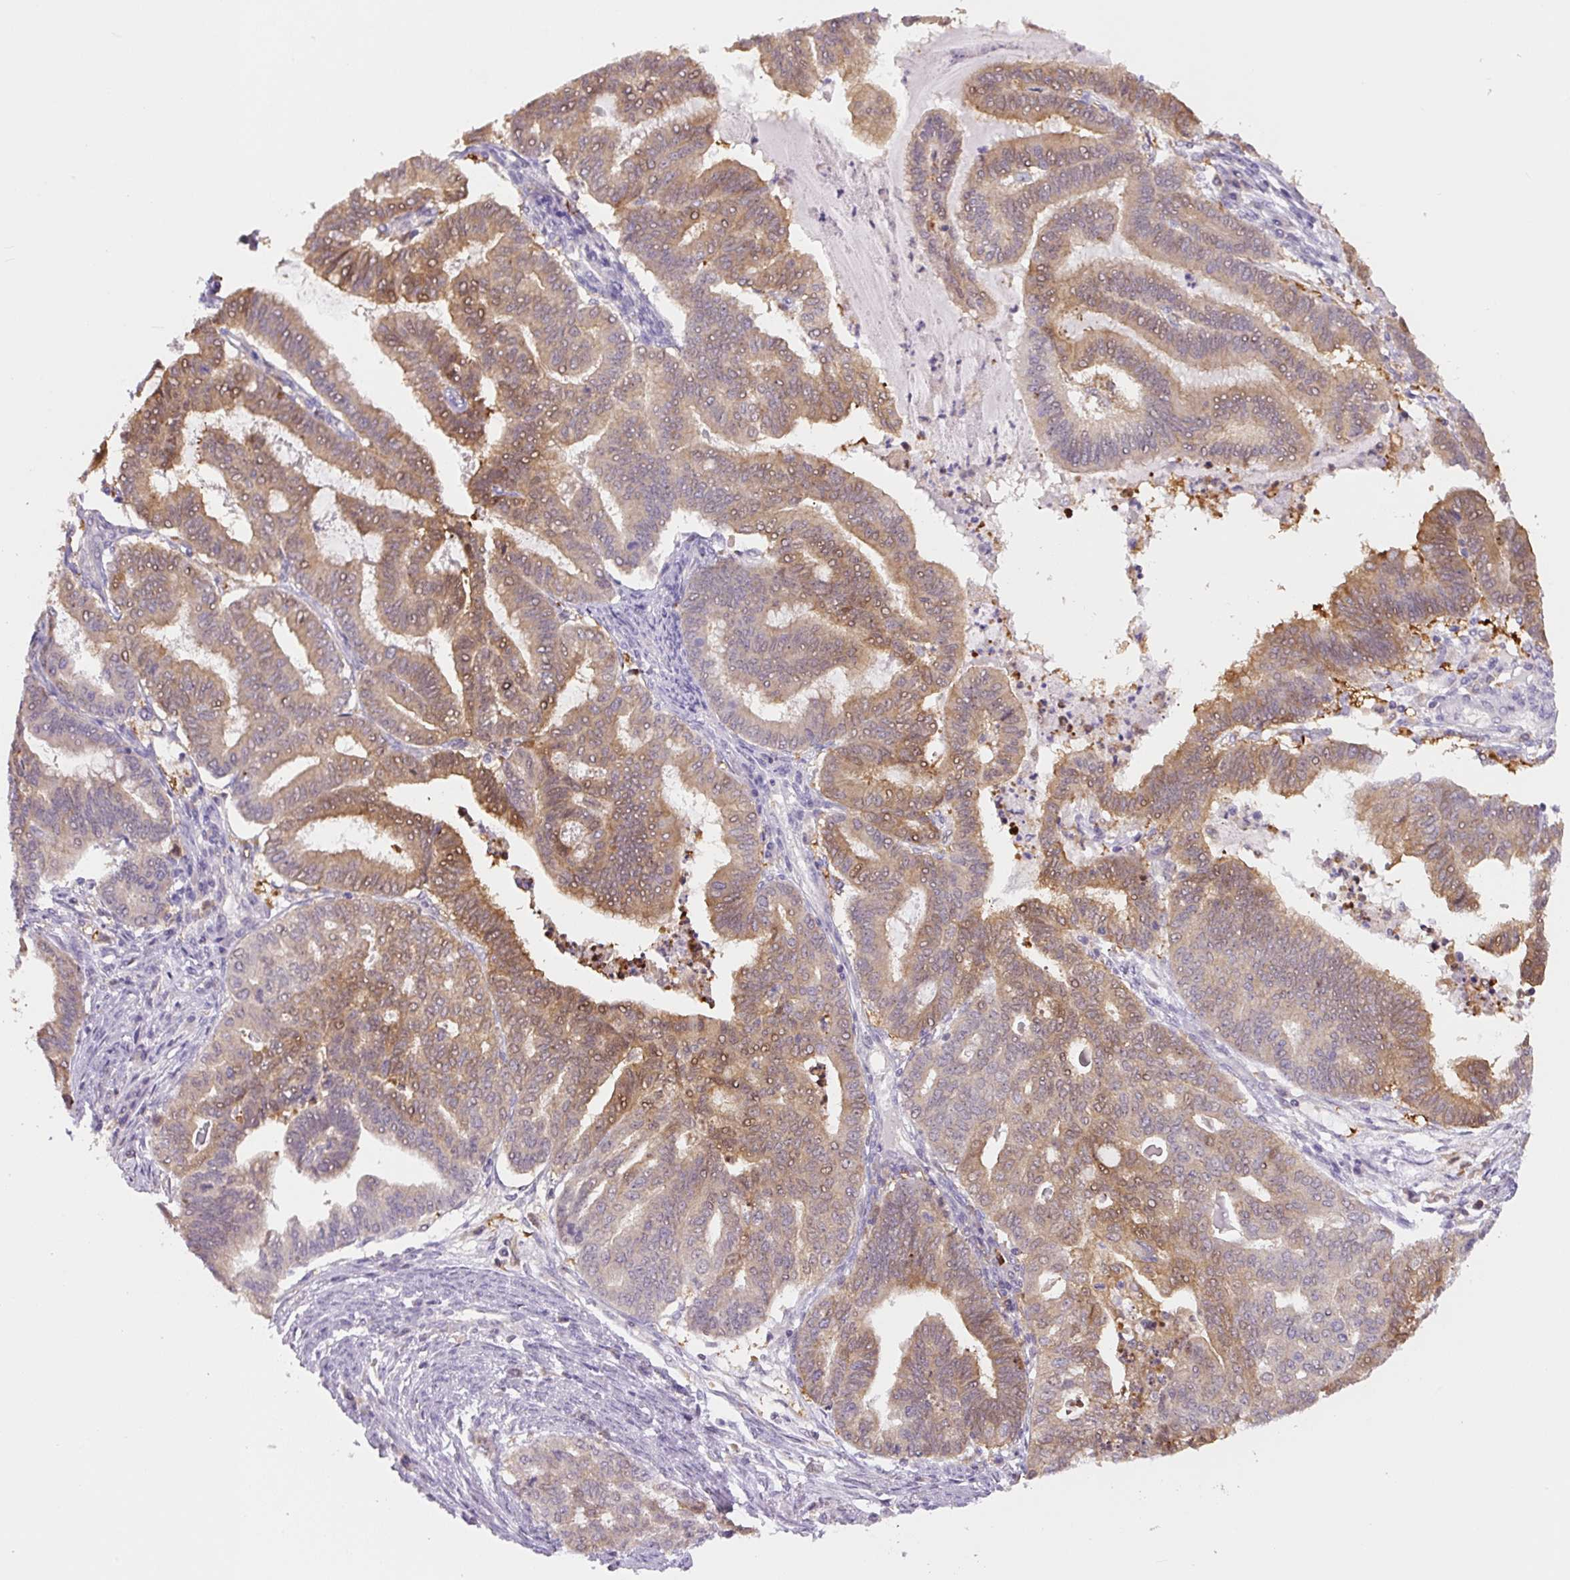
{"staining": {"intensity": "moderate", "quantity": "25%-75%", "location": "cytoplasmic/membranous"}, "tissue": "endometrial cancer", "cell_type": "Tumor cells", "image_type": "cancer", "snomed": [{"axis": "morphology", "description": "Adenocarcinoma, NOS"}, {"axis": "topography", "description": "Endometrium"}], "caption": "High-magnification brightfield microscopy of endometrial cancer stained with DAB (brown) and counterstained with hematoxylin (blue). tumor cells exhibit moderate cytoplasmic/membranous staining is present in about25%-75% of cells.", "gene": "SPSB2", "patient": {"sex": "female", "age": 79}}